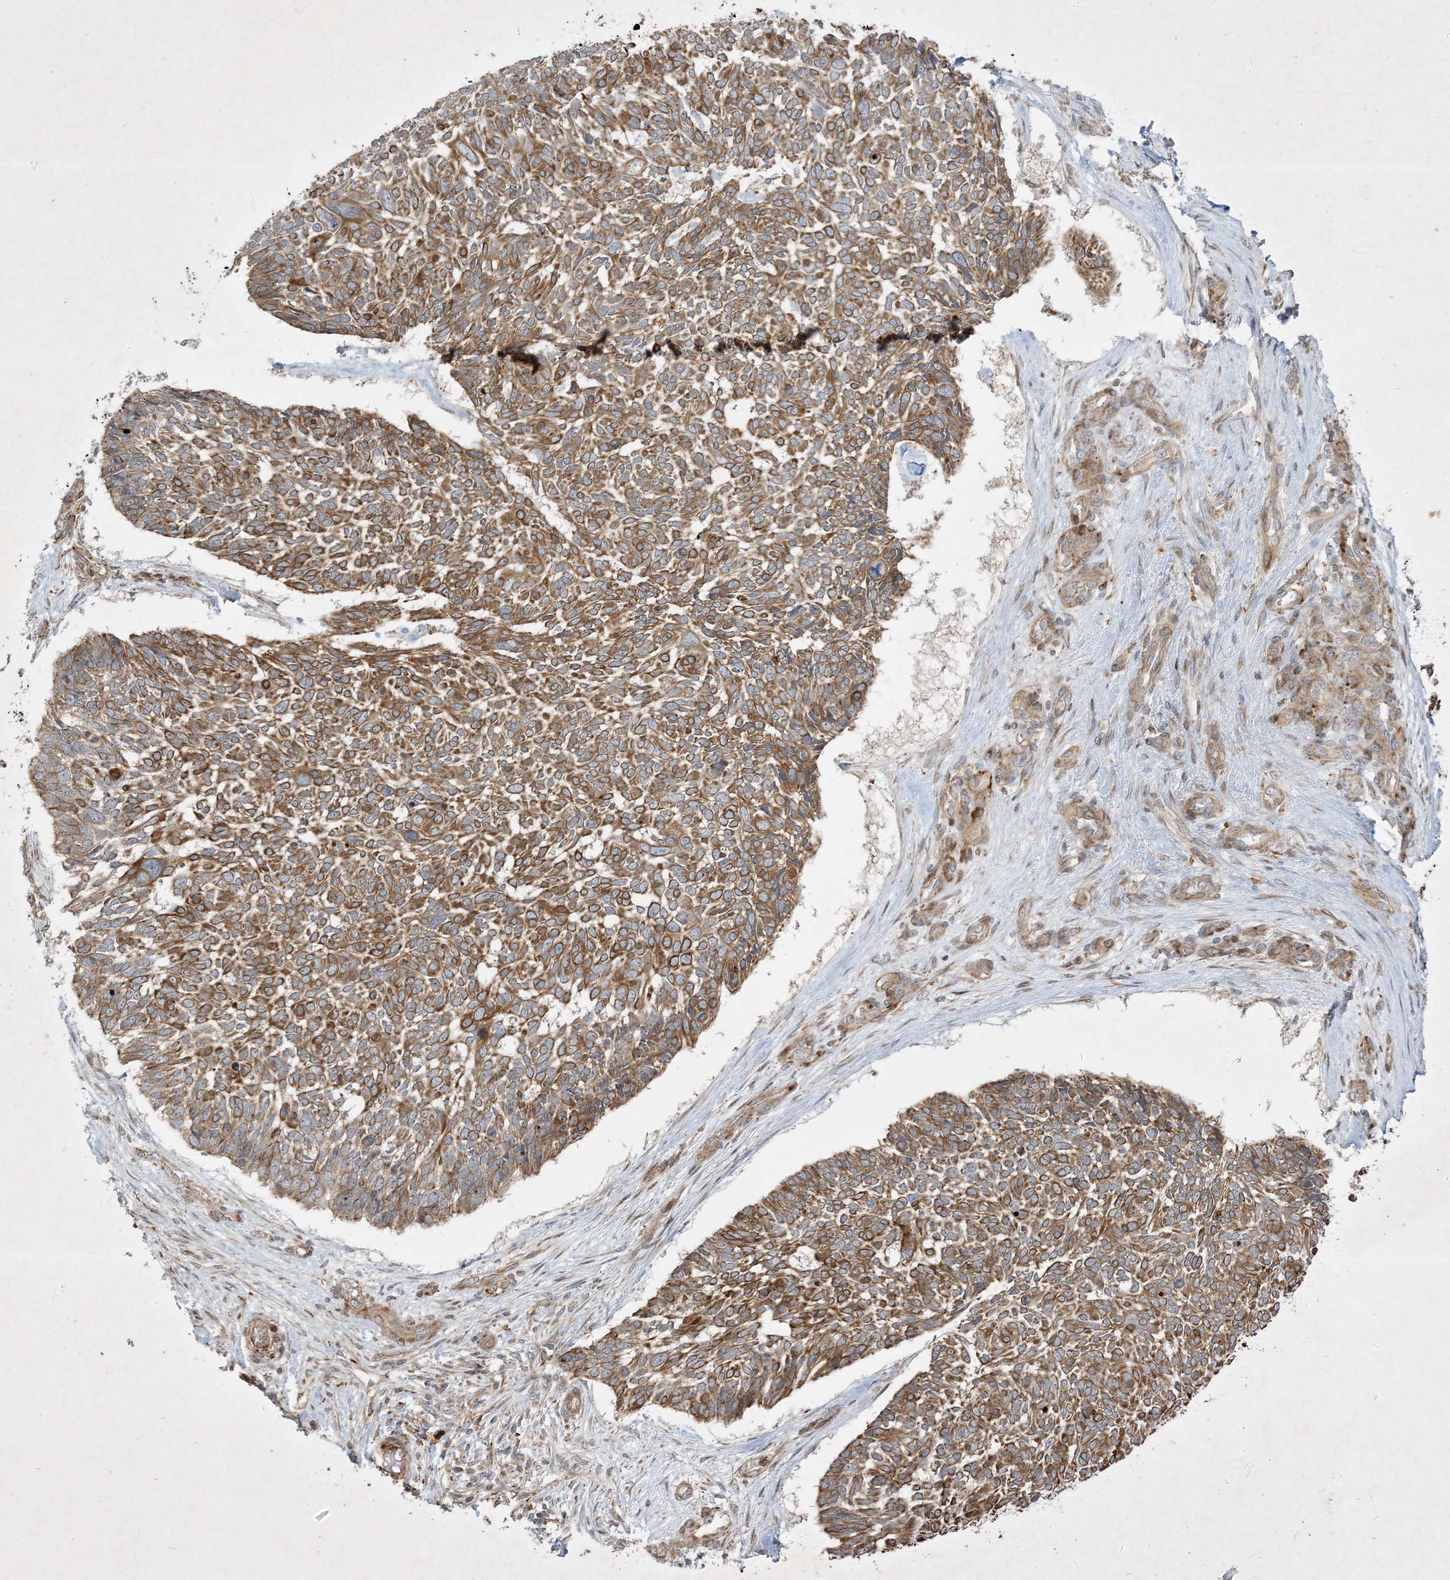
{"staining": {"intensity": "strong", "quantity": ">75%", "location": "cytoplasmic/membranous"}, "tissue": "skin cancer", "cell_type": "Tumor cells", "image_type": "cancer", "snomed": [{"axis": "morphology", "description": "Basal cell carcinoma"}, {"axis": "topography", "description": "Skin"}], "caption": "A photomicrograph showing strong cytoplasmic/membranous staining in about >75% of tumor cells in skin basal cell carcinoma, as visualized by brown immunohistochemical staining.", "gene": "IFT57", "patient": {"sex": "male", "age": 88}}